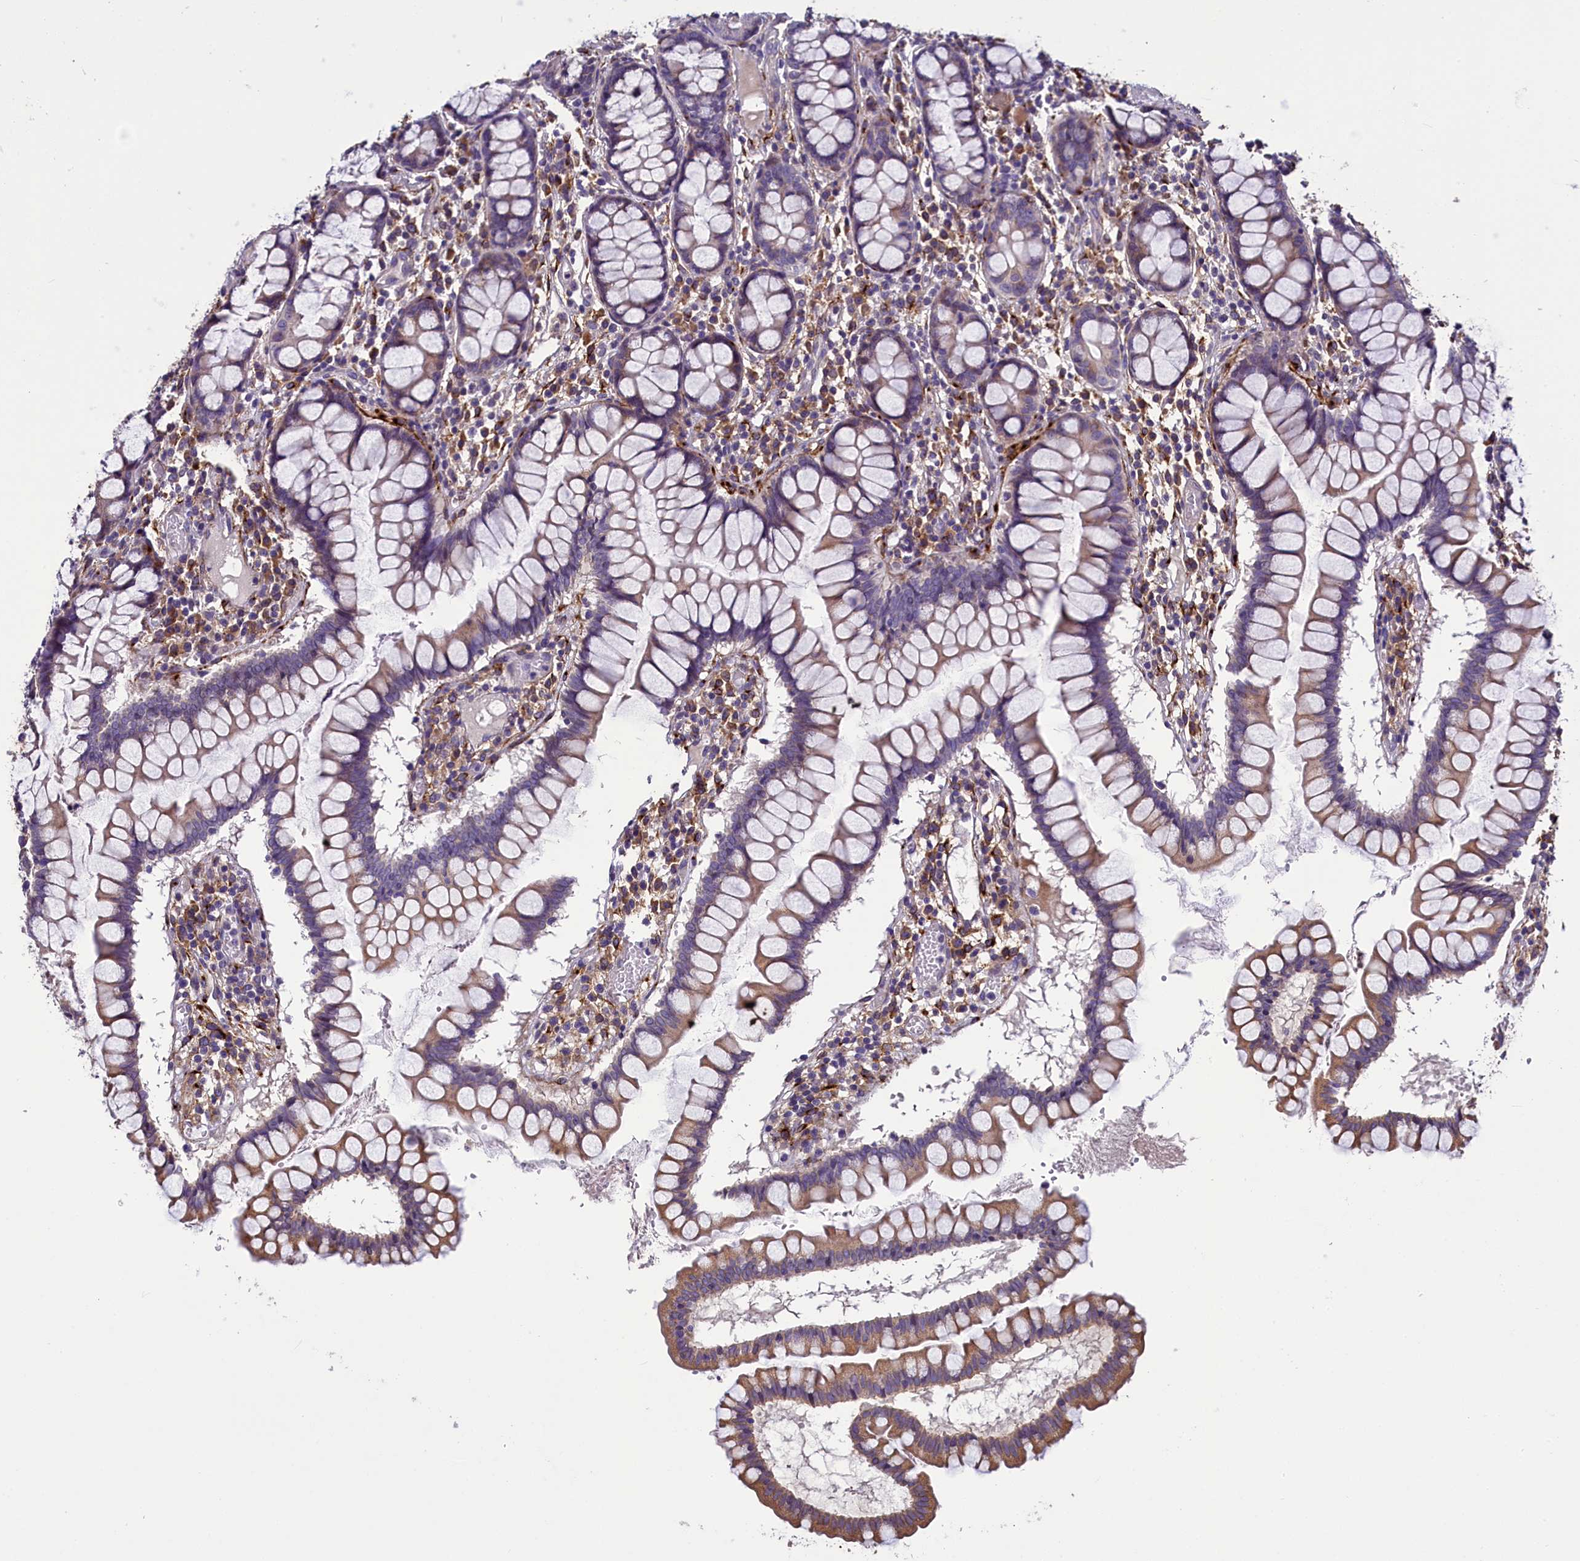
{"staining": {"intensity": "moderate", "quantity": ">75%", "location": "cytoplasmic/membranous"}, "tissue": "colon", "cell_type": "Endothelial cells", "image_type": "normal", "snomed": [{"axis": "morphology", "description": "Normal tissue, NOS"}, {"axis": "morphology", "description": "Adenocarcinoma, NOS"}, {"axis": "topography", "description": "Colon"}], "caption": "Immunohistochemistry micrograph of unremarkable human colon stained for a protein (brown), which exhibits medium levels of moderate cytoplasmic/membranous positivity in approximately >75% of endothelial cells.", "gene": "MRC2", "patient": {"sex": "female", "age": 55}}